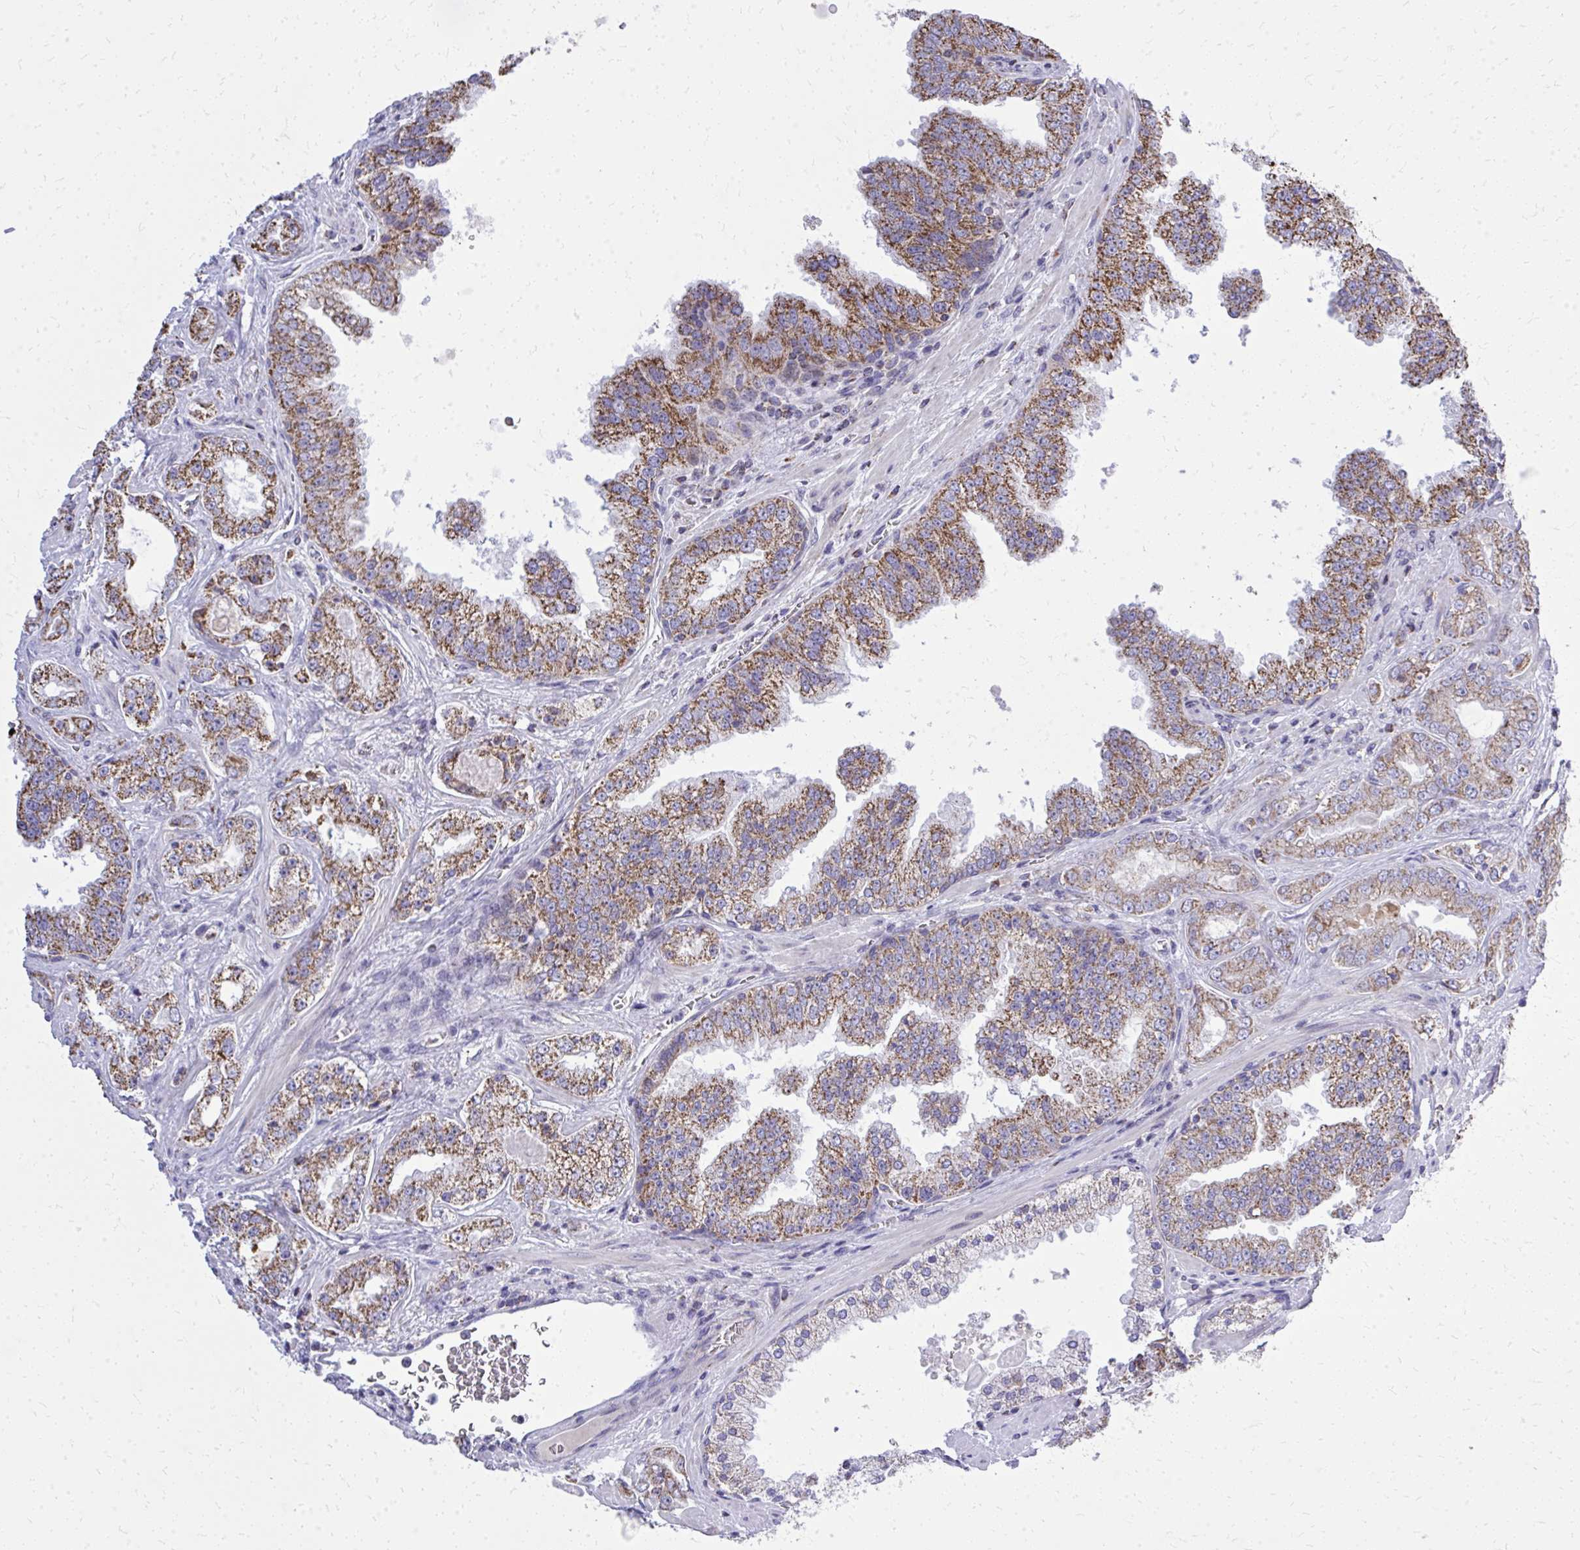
{"staining": {"intensity": "strong", "quantity": ">75%", "location": "cytoplasmic/membranous"}, "tissue": "prostate cancer", "cell_type": "Tumor cells", "image_type": "cancer", "snomed": [{"axis": "morphology", "description": "Adenocarcinoma, High grade"}, {"axis": "topography", "description": "Prostate"}], "caption": "Tumor cells reveal strong cytoplasmic/membranous positivity in about >75% of cells in prostate adenocarcinoma (high-grade).", "gene": "ZNF362", "patient": {"sex": "male", "age": 67}}